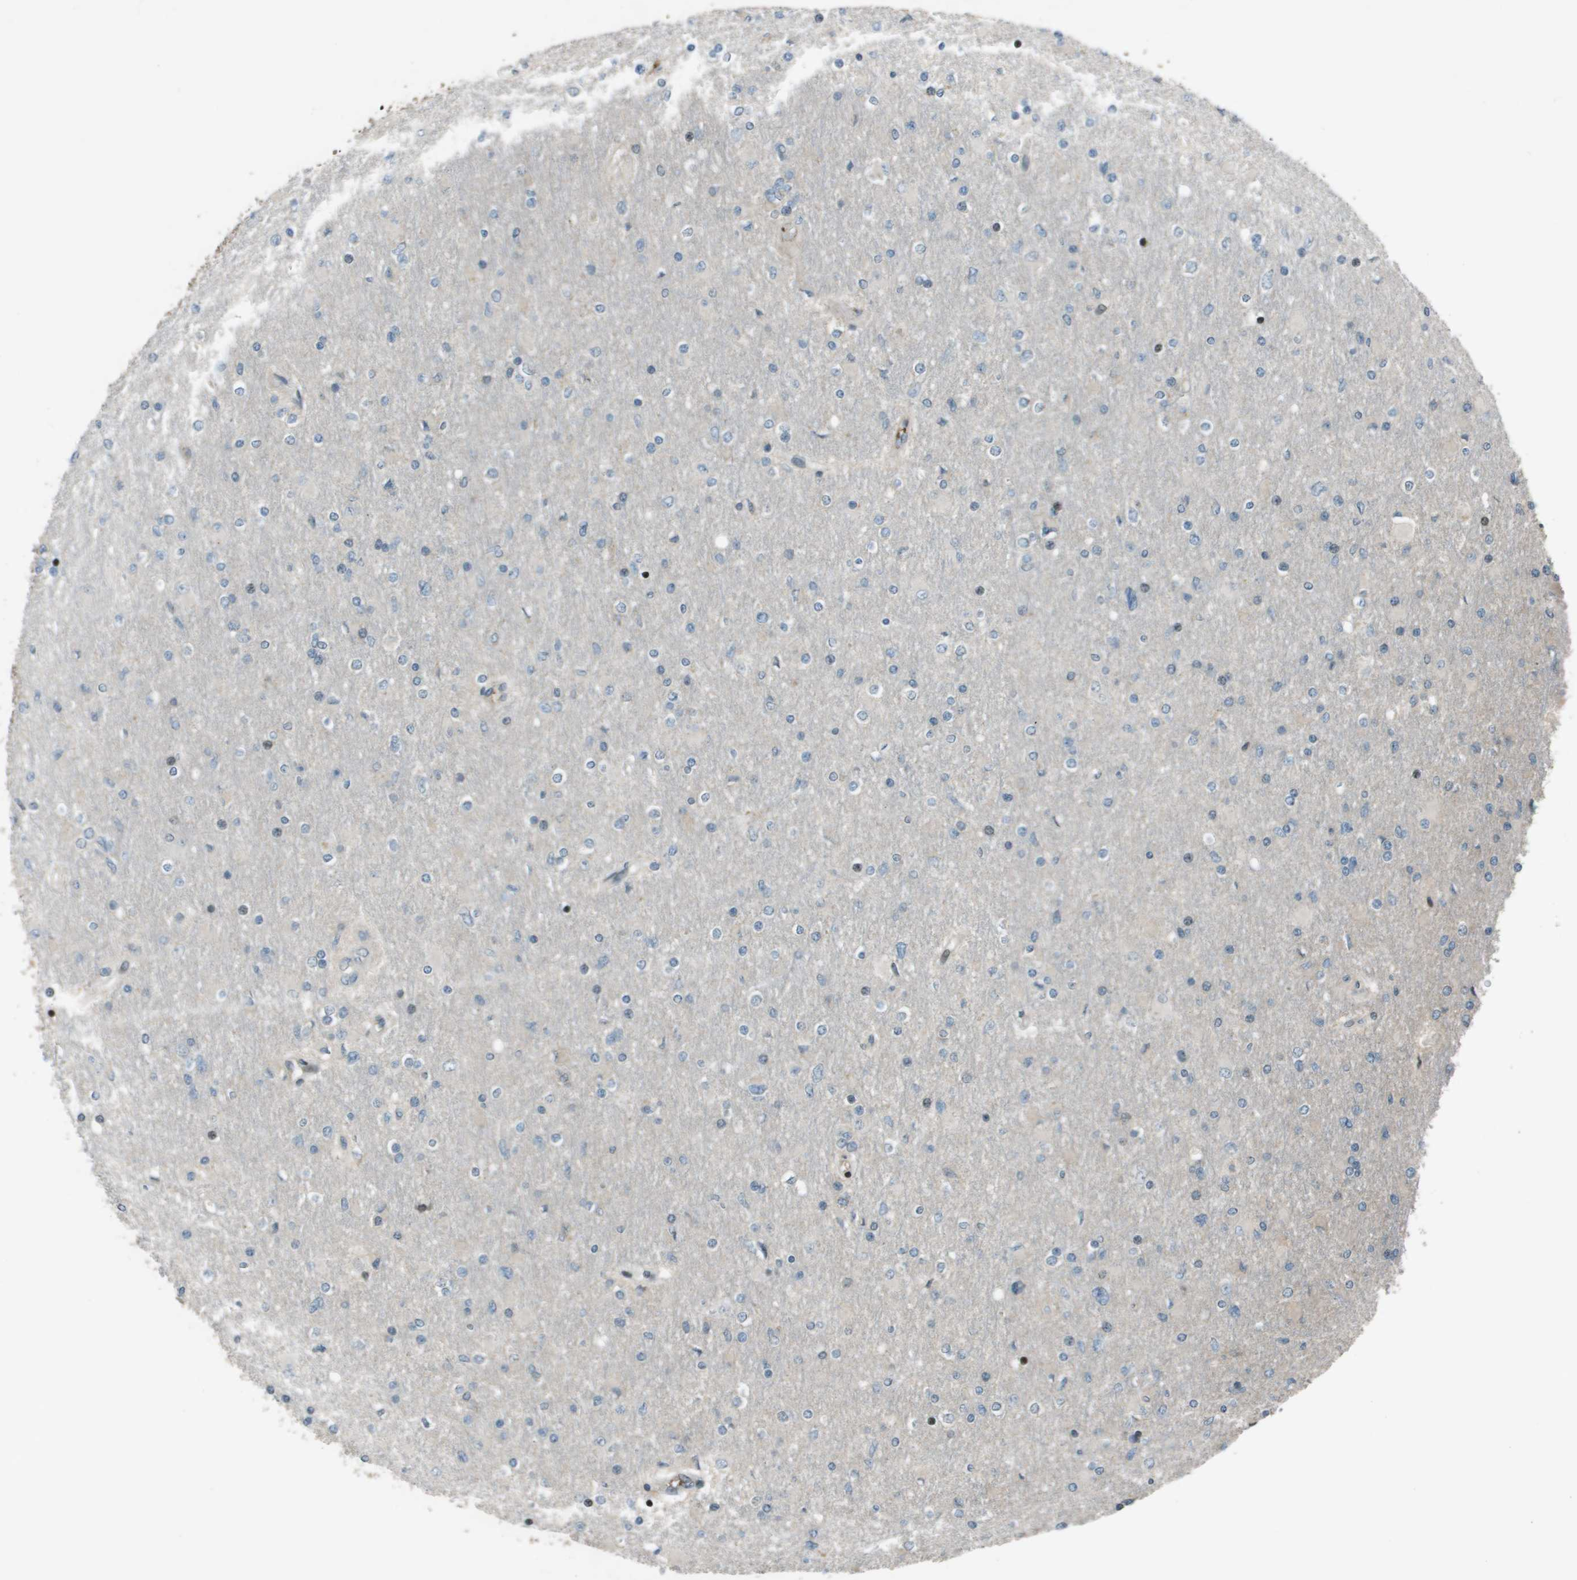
{"staining": {"intensity": "negative", "quantity": "none", "location": "none"}, "tissue": "glioma", "cell_type": "Tumor cells", "image_type": "cancer", "snomed": [{"axis": "morphology", "description": "Glioma, malignant, High grade"}, {"axis": "topography", "description": "Cerebral cortex"}], "caption": "IHC image of neoplastic tissue: human glioma stained with DAB shows no significant protein expression in tumor cells.", "gene": "CXCL12", "patient": {"sex": "female", "age": 36}}